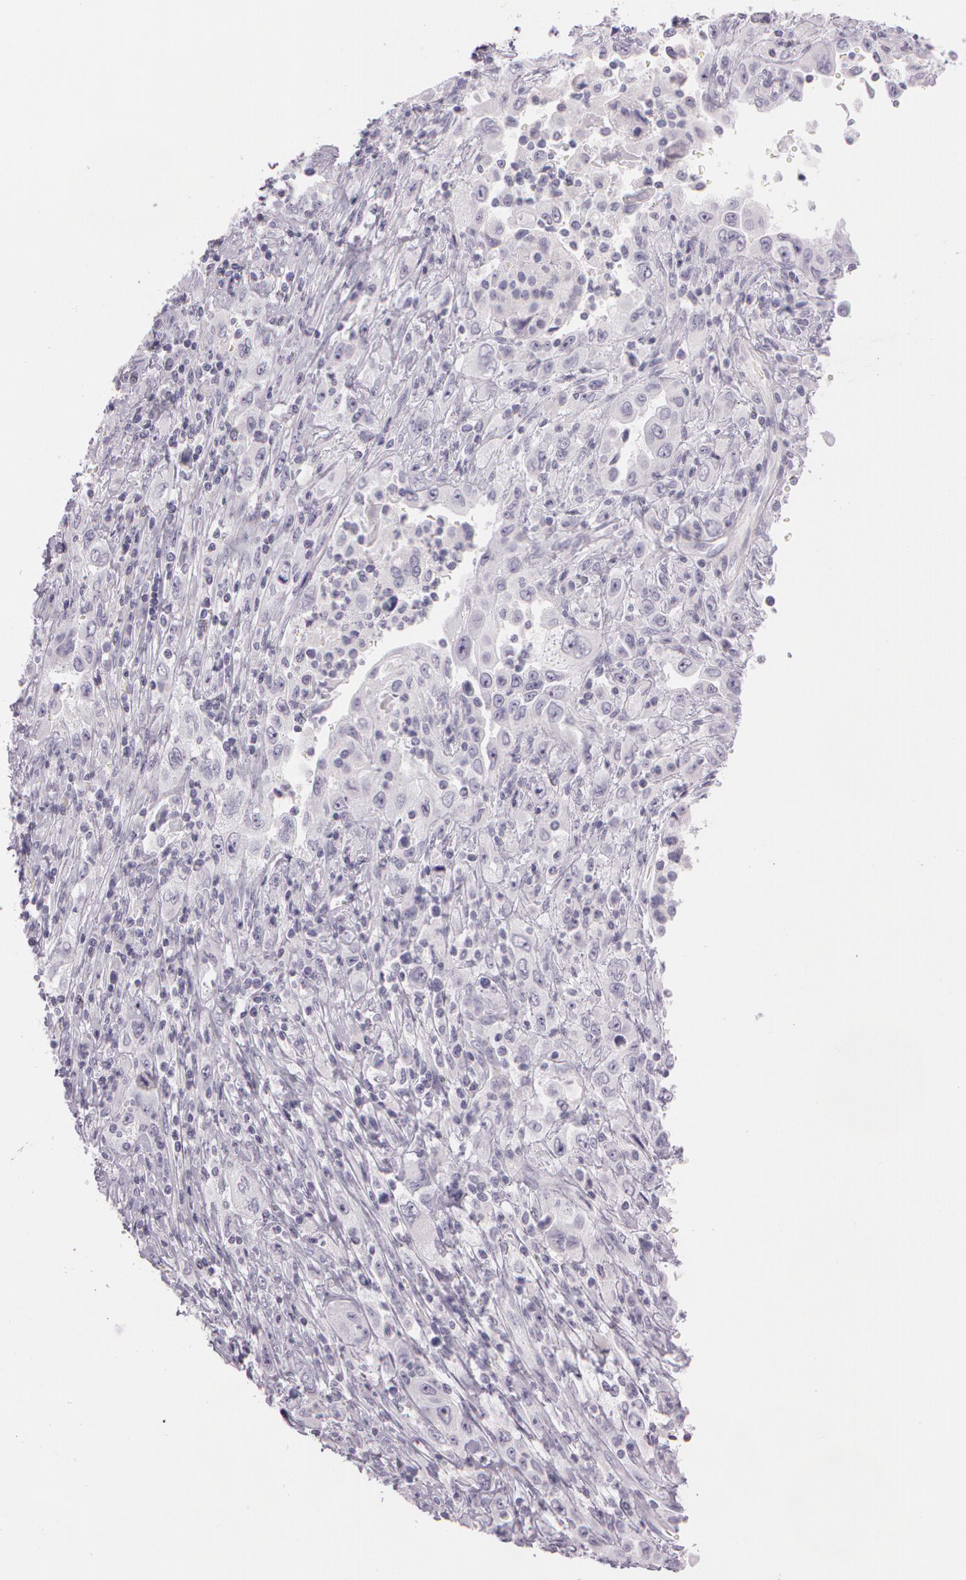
{"staining": {"intensity": "negative", "quantity": "none", "location": "none"}, "tissue": "pancreatic cancer", "cell_type": "Tumor cells", "image_type": "cancer", "snomed": [{"axis": "morphology", "description": "Adenocarcinoma, NOS"}, {"axis": "topography", "description": "Pancreas"}], "caption": "High power microscopy image of an immunohistochemistry histopathology image of pancreatic cancer (adenocarcinoma), revealing no significant expression in tumor cells.", "gene": "OTC", "patient": {"sex": "male", "age": 70}}